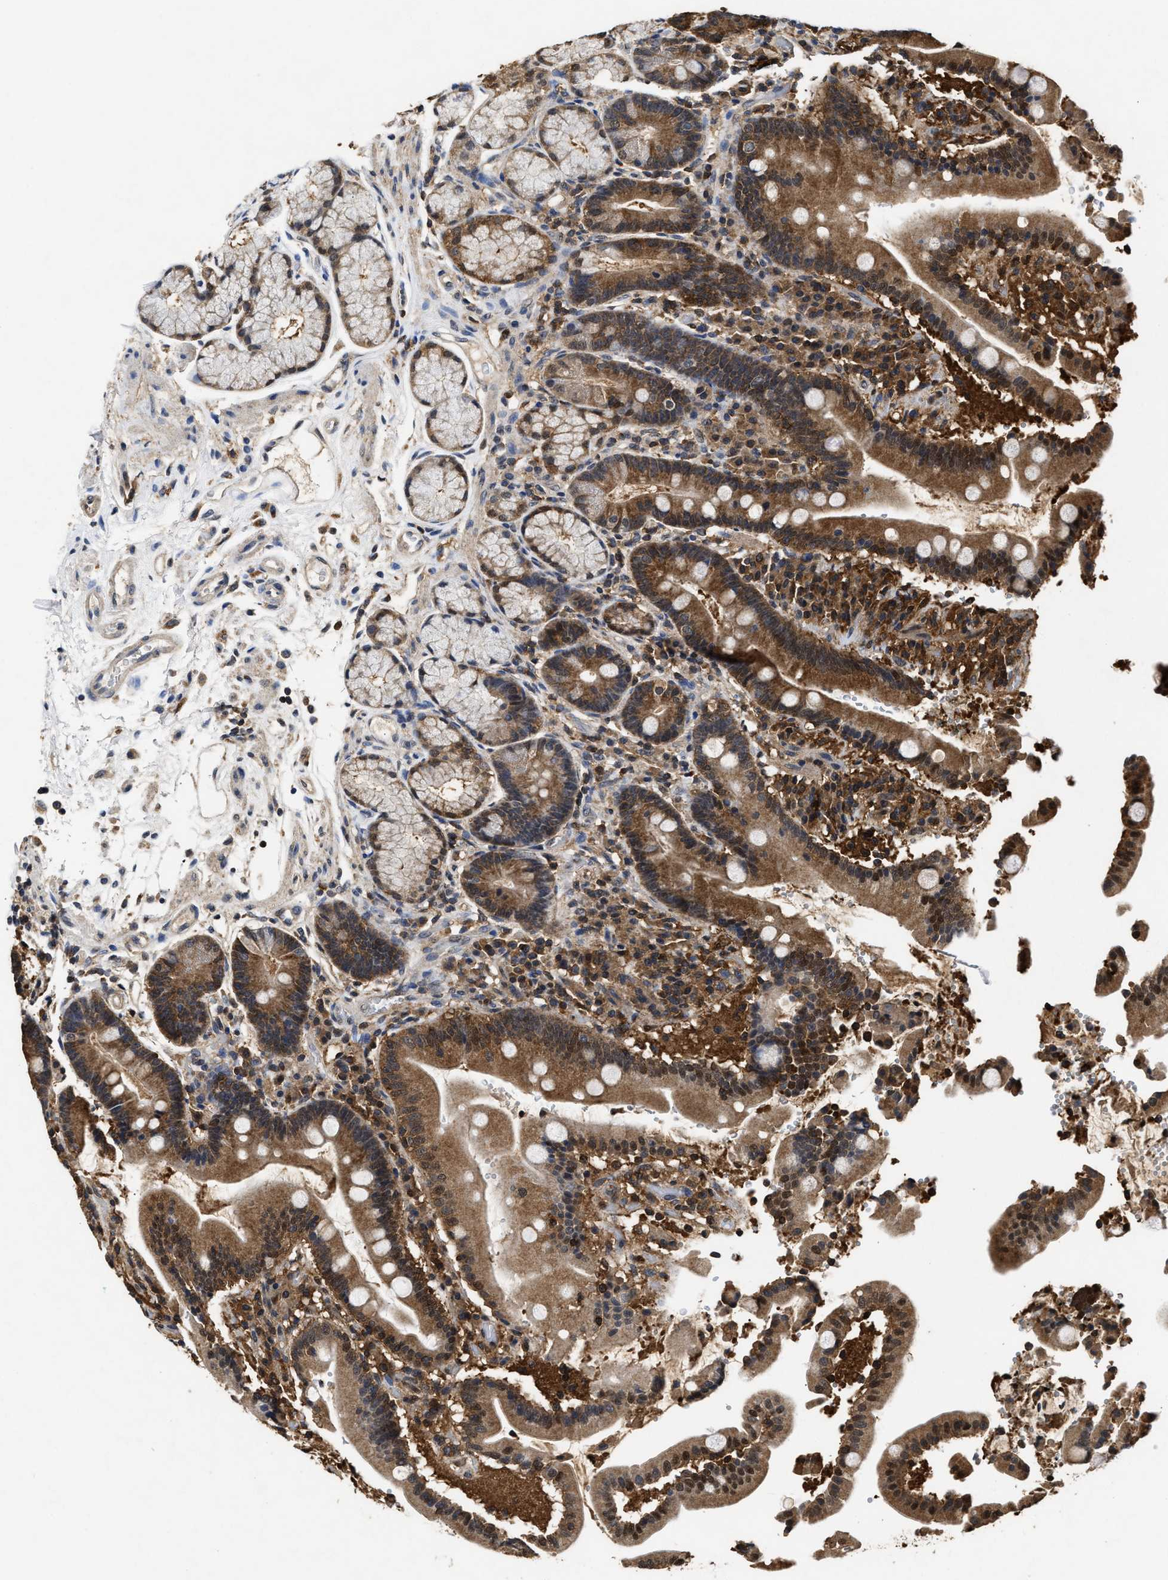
{"staining": {"intensity": "moderate", "quantity": "25%-75%", "location": "cytoplasmic/membranous"}, "tissue": "duodenum", "cell_type": "Glandular cells", "image_type": "normal", "snomed": [{"axis": "morphology", "description": "Normal tissue, NOS"}, {"axis": "topography", "description": "Small intestine, NOS"}], "caption": "Immunohistochemical staining of benign duodenum exhibits 25%-75% levels of moderate cytoplasmic/membranous protein expression in about 25%-75% of glandular cells.", "gene": "ACAT2", "patient": {"sex": "female", "age": 71}}